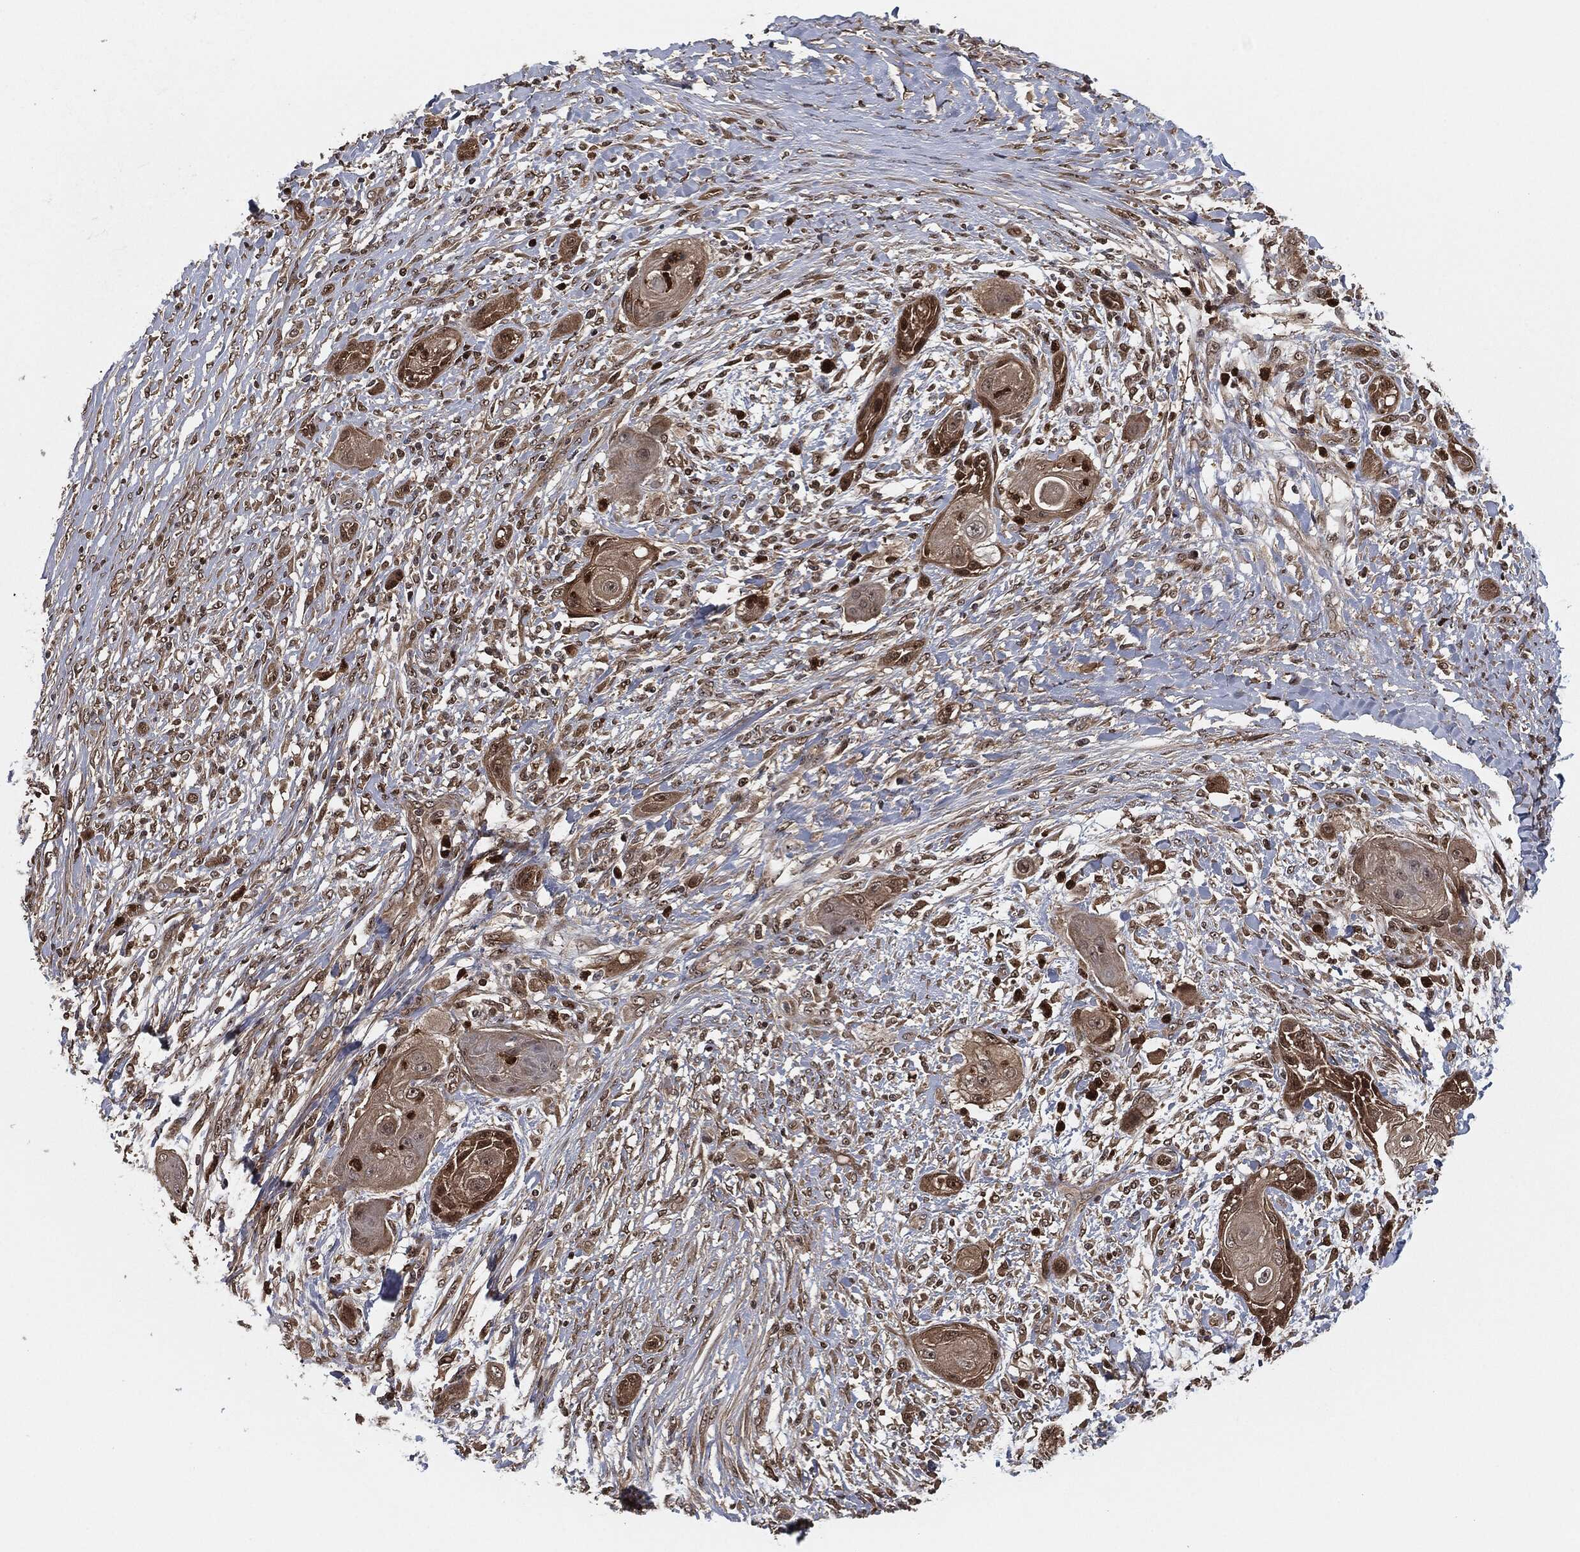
{"staining": {"intensity": "moderate", "quantity": "<25%", "location": "nuclear"}, "tissue": "skin cancer", "cell_type": "Tumor cells", "image_type": "cancer", "snomed": [{"axis": "morphology", "description": "Squamous cell carcinoma, NOS"}, {"axis": "topography", "description": "Skin"}], "caption": "Immunohistochemical staining of skin cancer (squamous cell carcinoma) displays low levels of moderate nuclear protein positivity in about <25% of tumor cells. The protein is shown in brown color, while the nuclei are stained blue.", "gene": "CAPRIN2", "patient": {"sex": "male", "age": 62}}